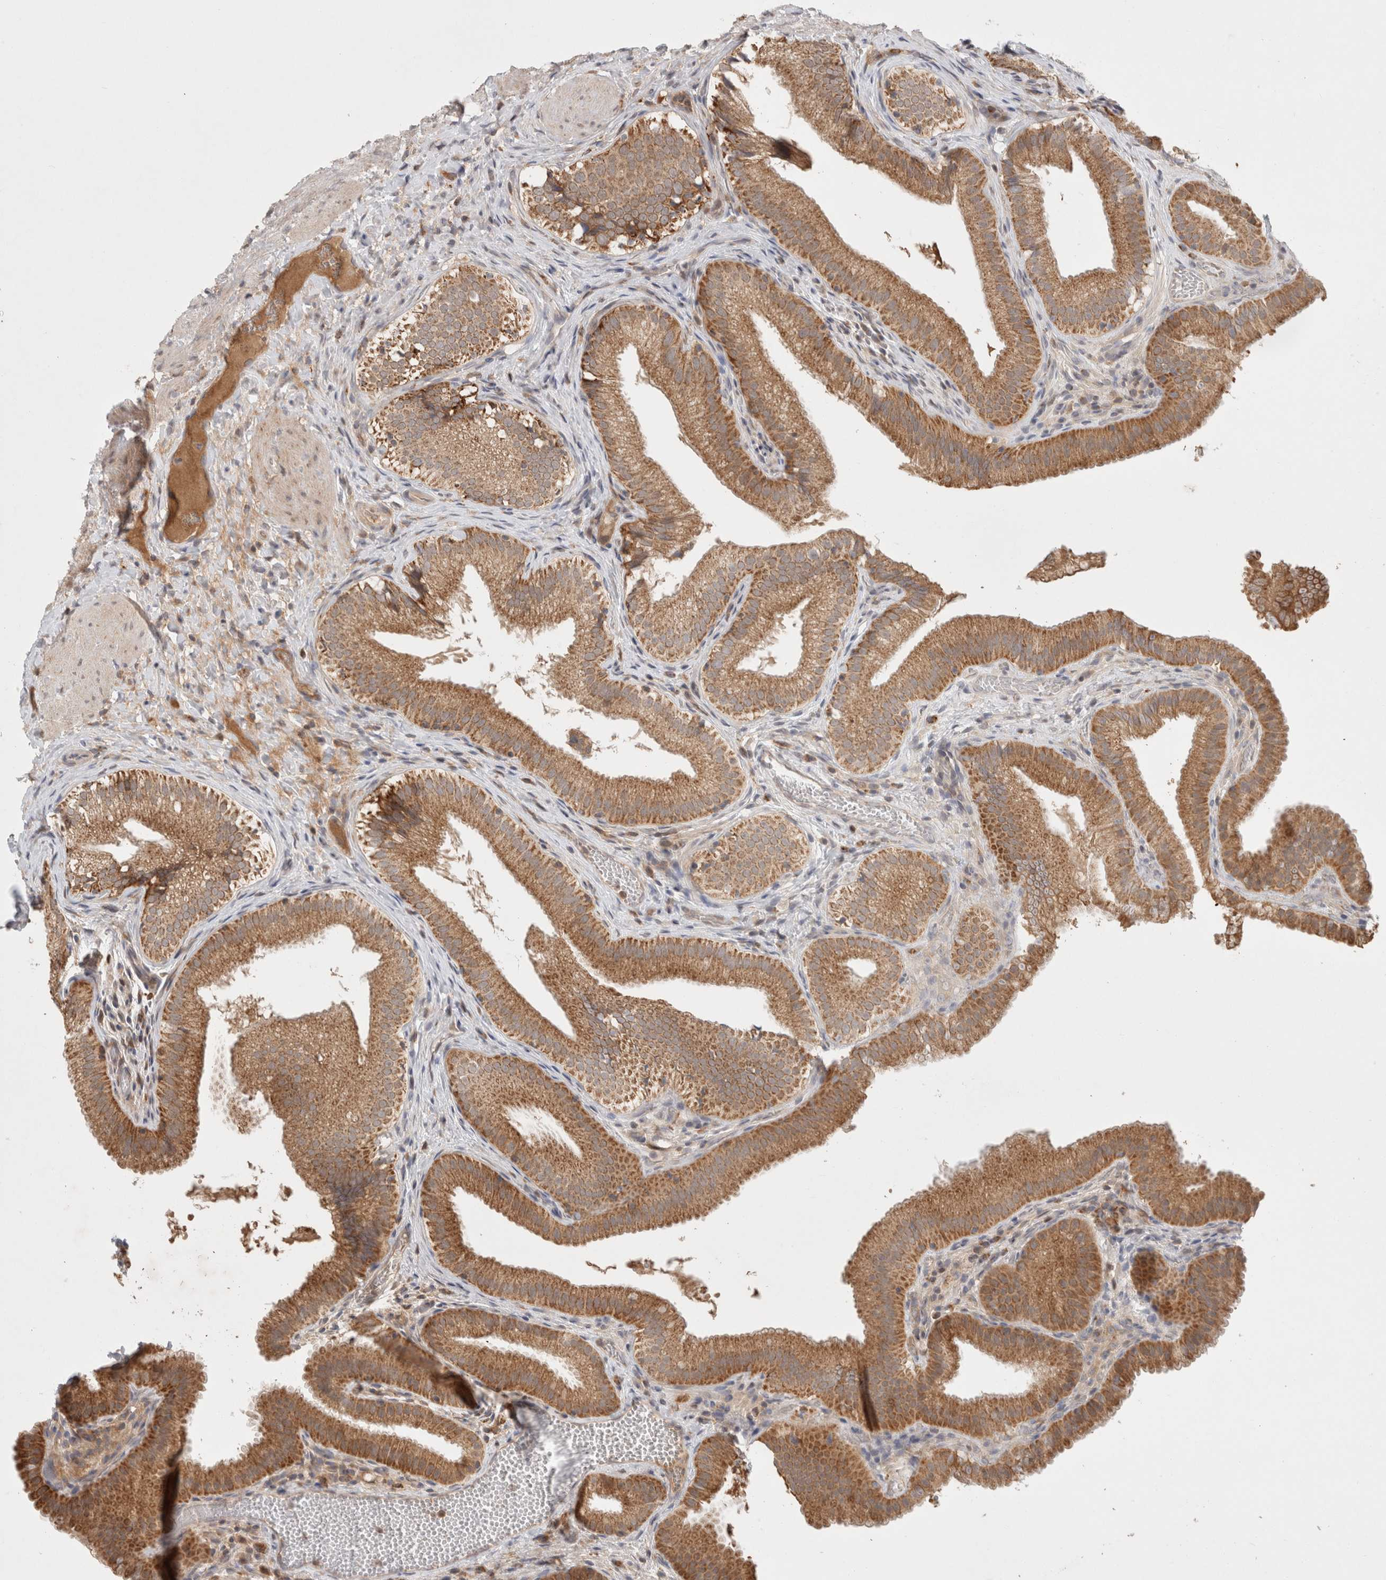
{"staining": {"intensity": "strong", "quantity": ">75%", "location": "cytoplasmic/membranous"}, "tissue": "gallbladder", "cell_type": "Glandular cells", "image_type": "normal", "snomed": [{"axis": "morphology", "description": "Normal tissue, NOS"}, {"axis": "topography", "description": "Gallbladder"}], "caption": "DAB immunohistochemical staining of benign gallbladder exhibits strong cytoplasmic/membranous protein positivity in approximately >75% of glandular cells.", "gene": "HROB", "patient": {"sex": "female", "age": 30}}